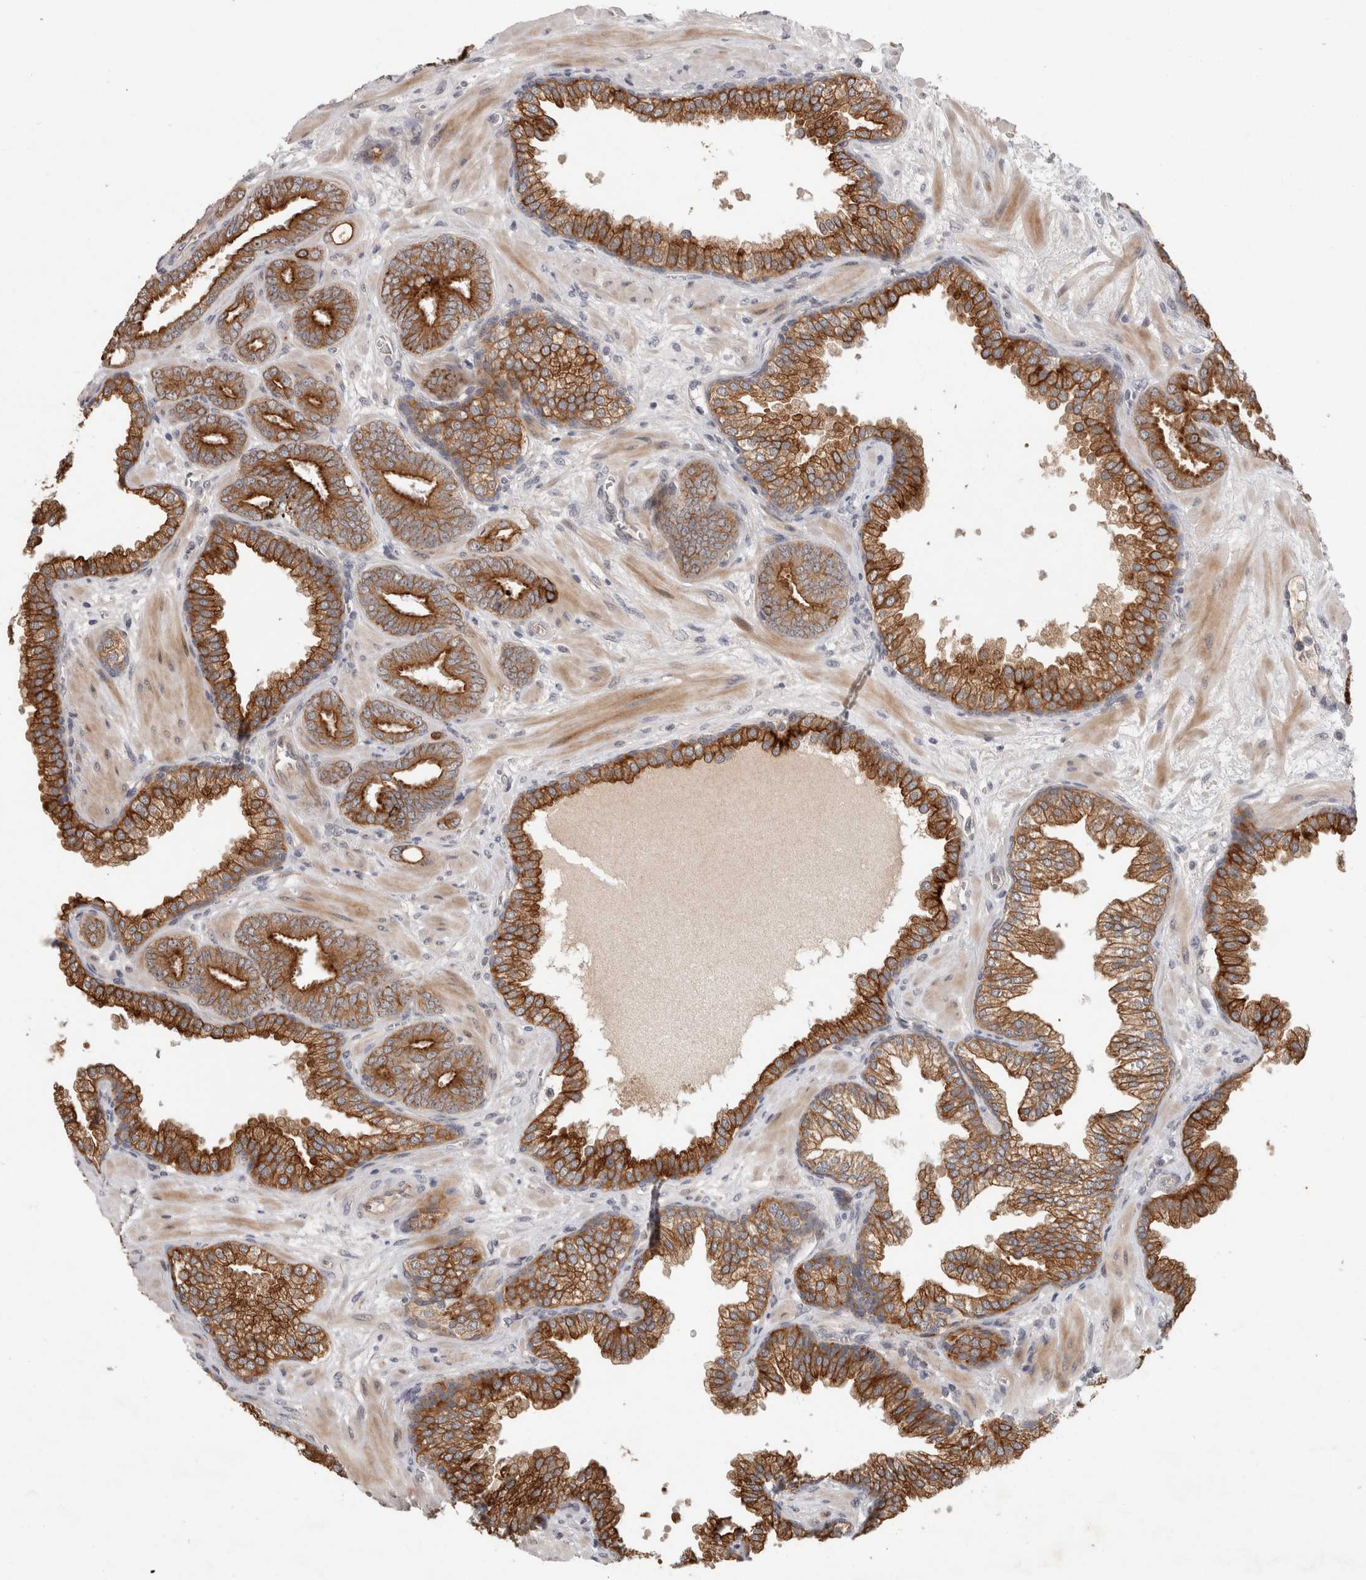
{"staining": {"intensity": "strong", "quantity": ">75%", "location": "cytoplasmic/membranous"}, "tissue": "prostate cancer", "cell_type": "Tumor cells", "image_type": "cancer", "snomed": [{"axis": "morphology", "description": "Adenocarcinoma, Low grade"}, {"axis": "topography", "description": "Prostate"}], "caption": "Tumor cells show high levels of strong cytoplasmic/membranous staining in approximately >75% of cells in human prostate adenocarcinoma (low-grade).", "gene": "CRISPLD1", "patient": {"sex": "male", "age": 62}}